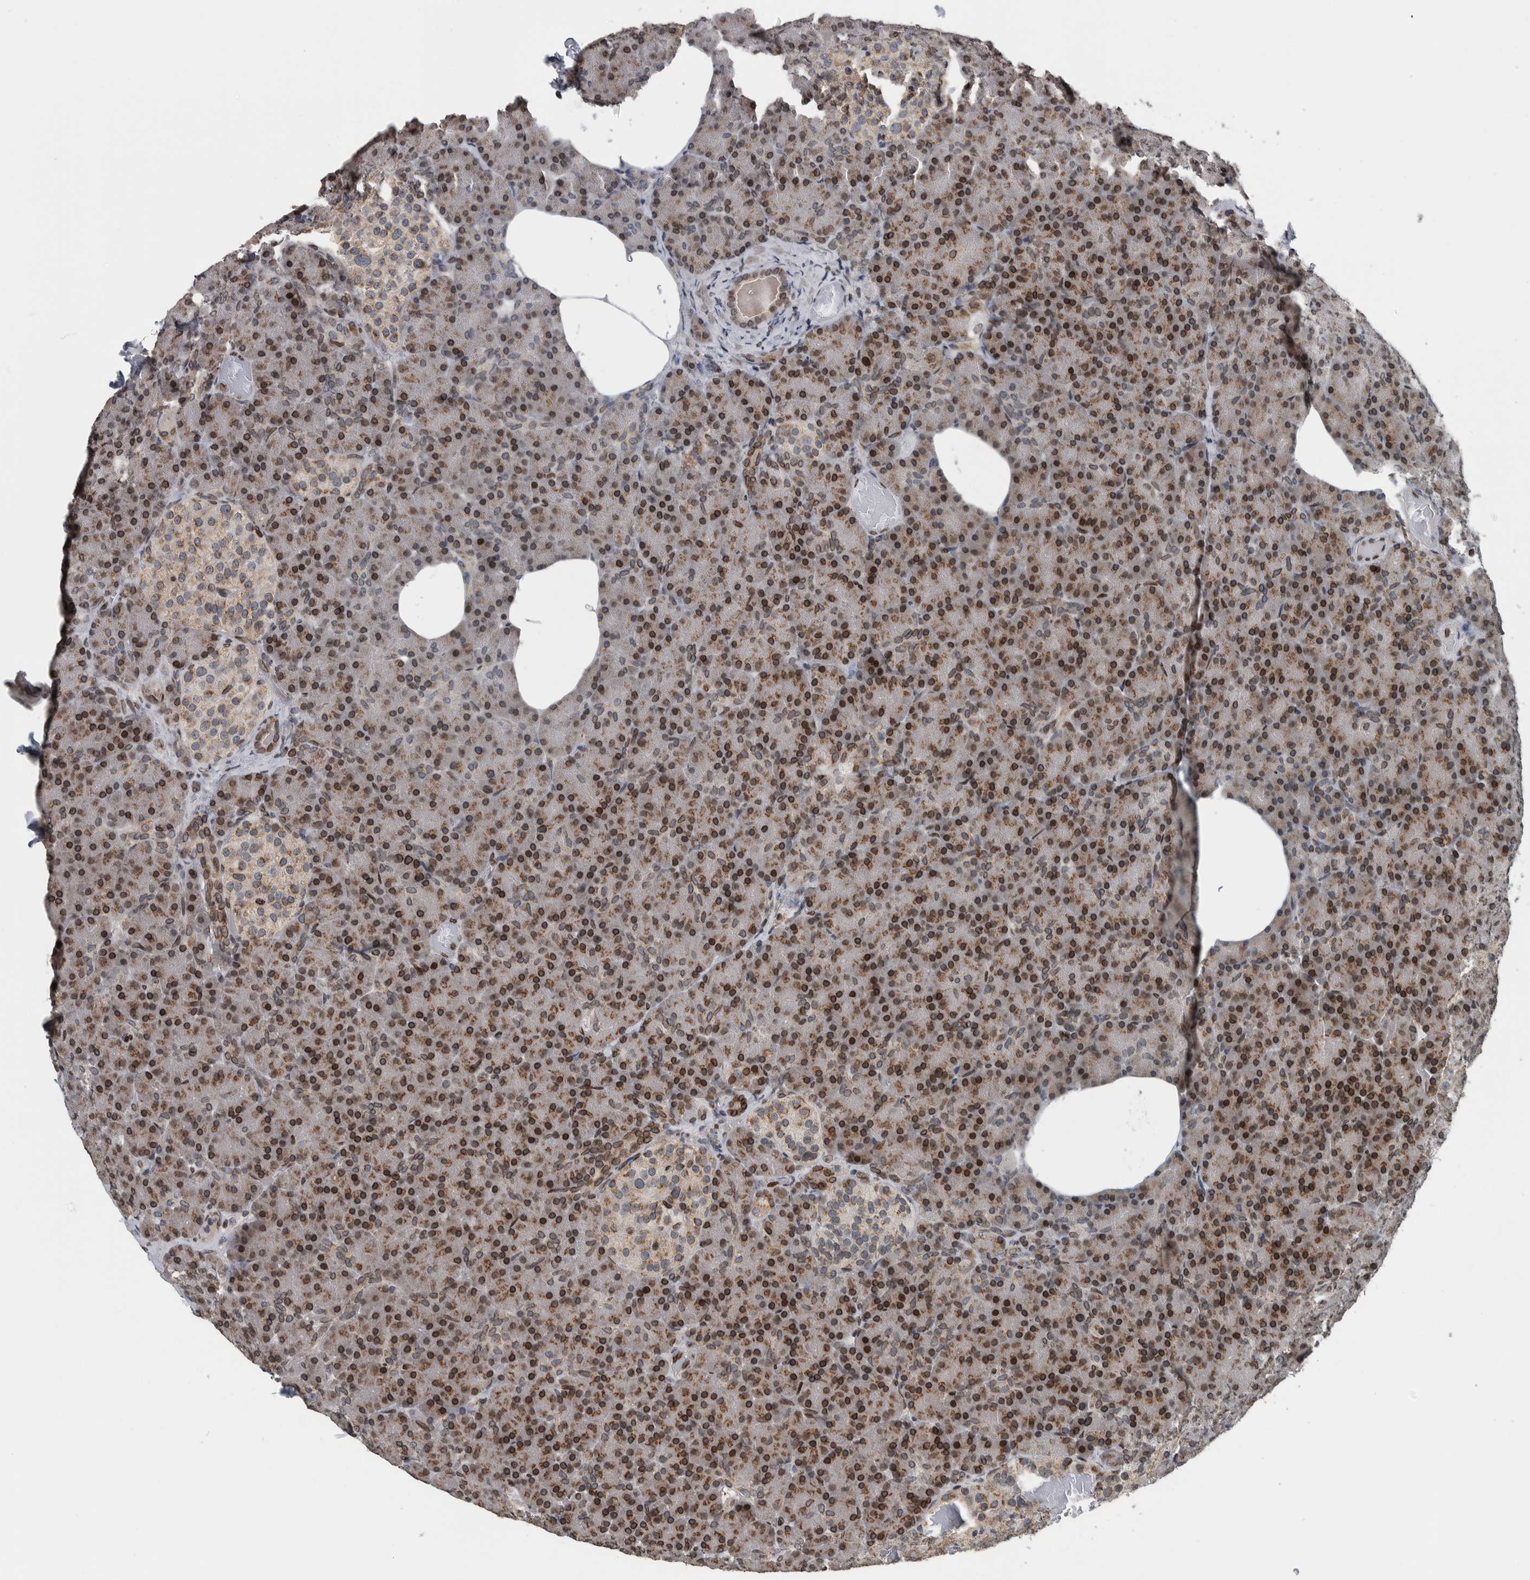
{"staining": {"intensity": "strong", "quantity": "25%-75%", "location": "cytoplasmic/membranous,nuclear"}, "tissue": "pancreas", "cell_type": "Exocrine glandular cells", "image_type": "normal", "snomed": [{"axis": "morphology", "description": "Normal tissue, NOS"}, {"axis": "topography", "description": "Pancreas"}], "caption": "Protein expression analysis of benign pancreas displays strong cytoplasmic/membranous,nuclear expression in approximately 25%-75% of exocrine glandular cells.", "gene": "FAM135B", "patient": {"sex": "female", "age": 43}}